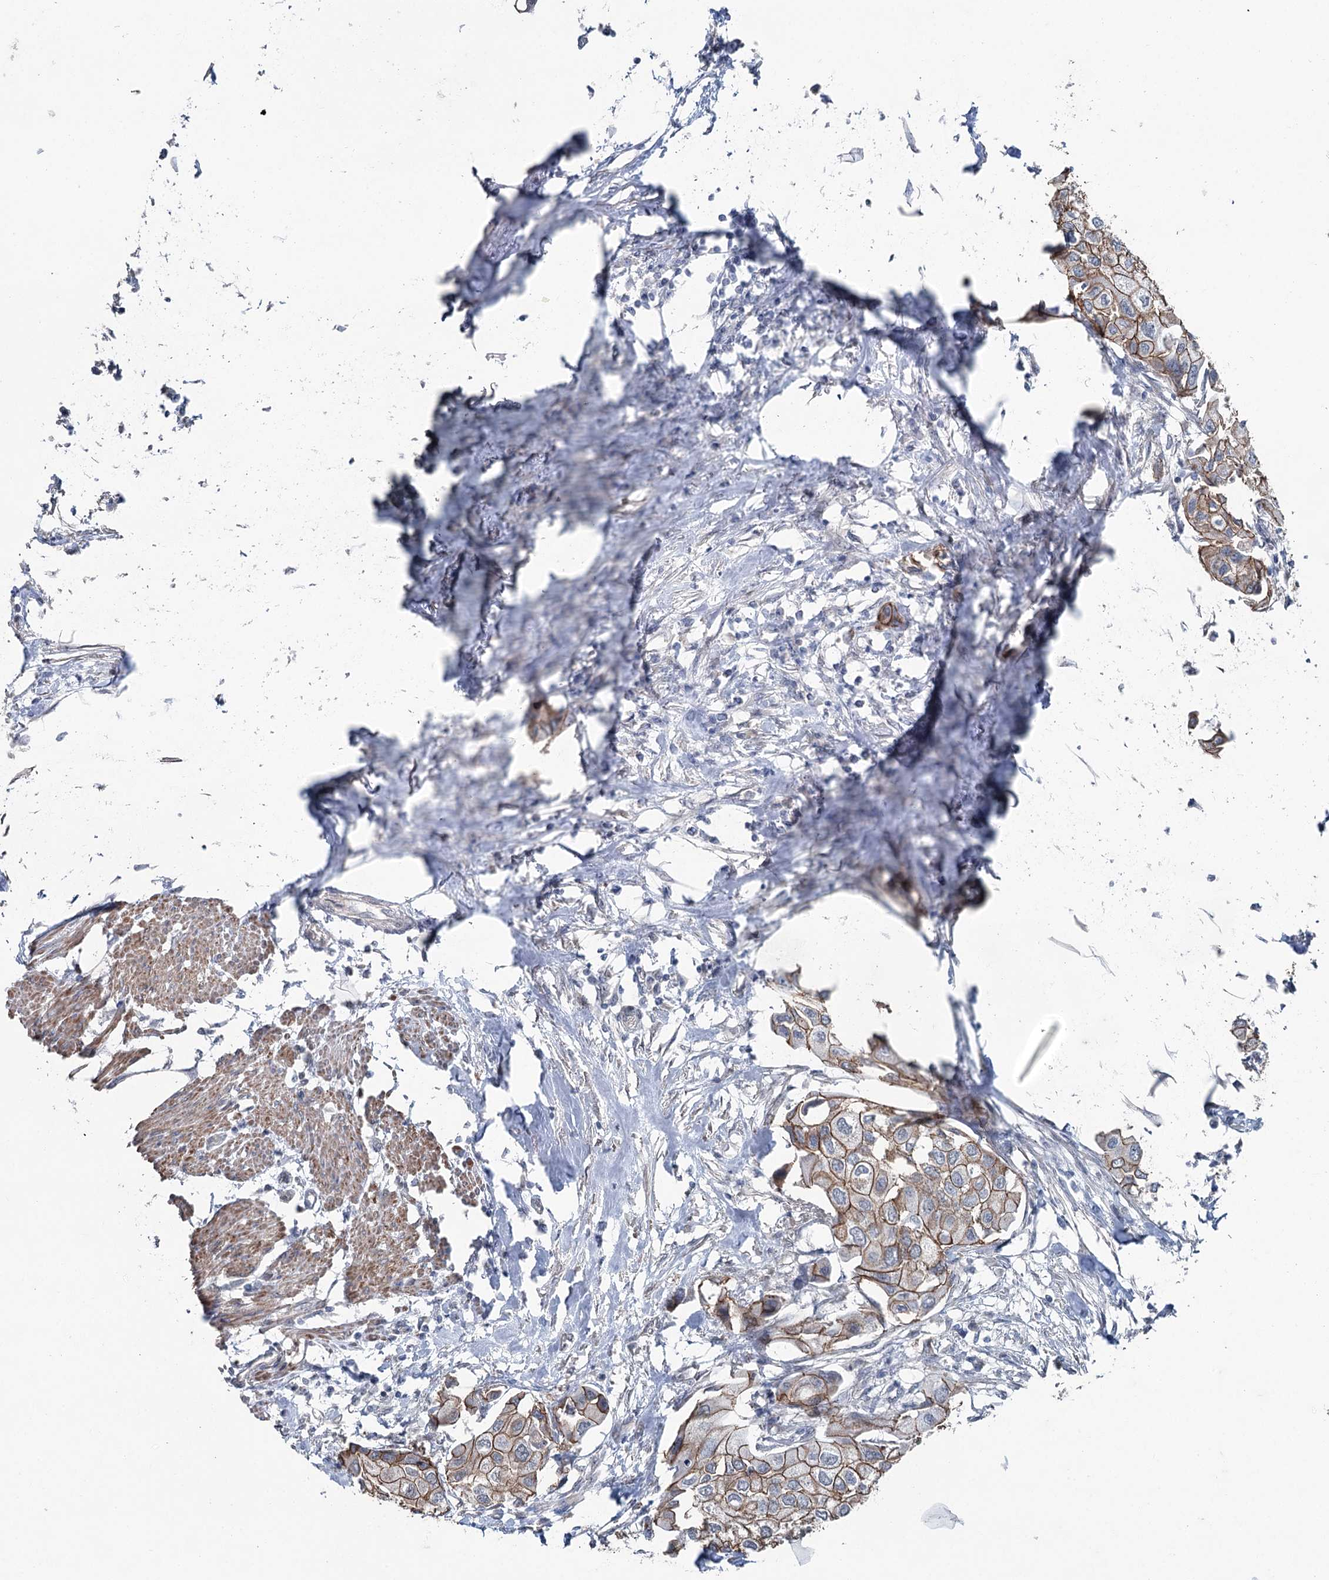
{"staining": {"intensity": "strong", "quantity": ">75%", "location": "cytoplasmic/membranous"}, "tissue": "urothelial cancer", "cell_type": "Tumor cells", "image_type": "cancer", "snomed": [{"axis": "morphology", "description": "Urothelial carcinoma, High grade"}, {"axis": "topography", "description": "Urinary bladder"}], "caption": "Strong cytoplasmic/membranous protein staining is seen in approximately >75% of tumor cells in high-grade urothelial carcinoma.", "gene": "FAM120B", "patient": {"sex": "male", "age": 64}}